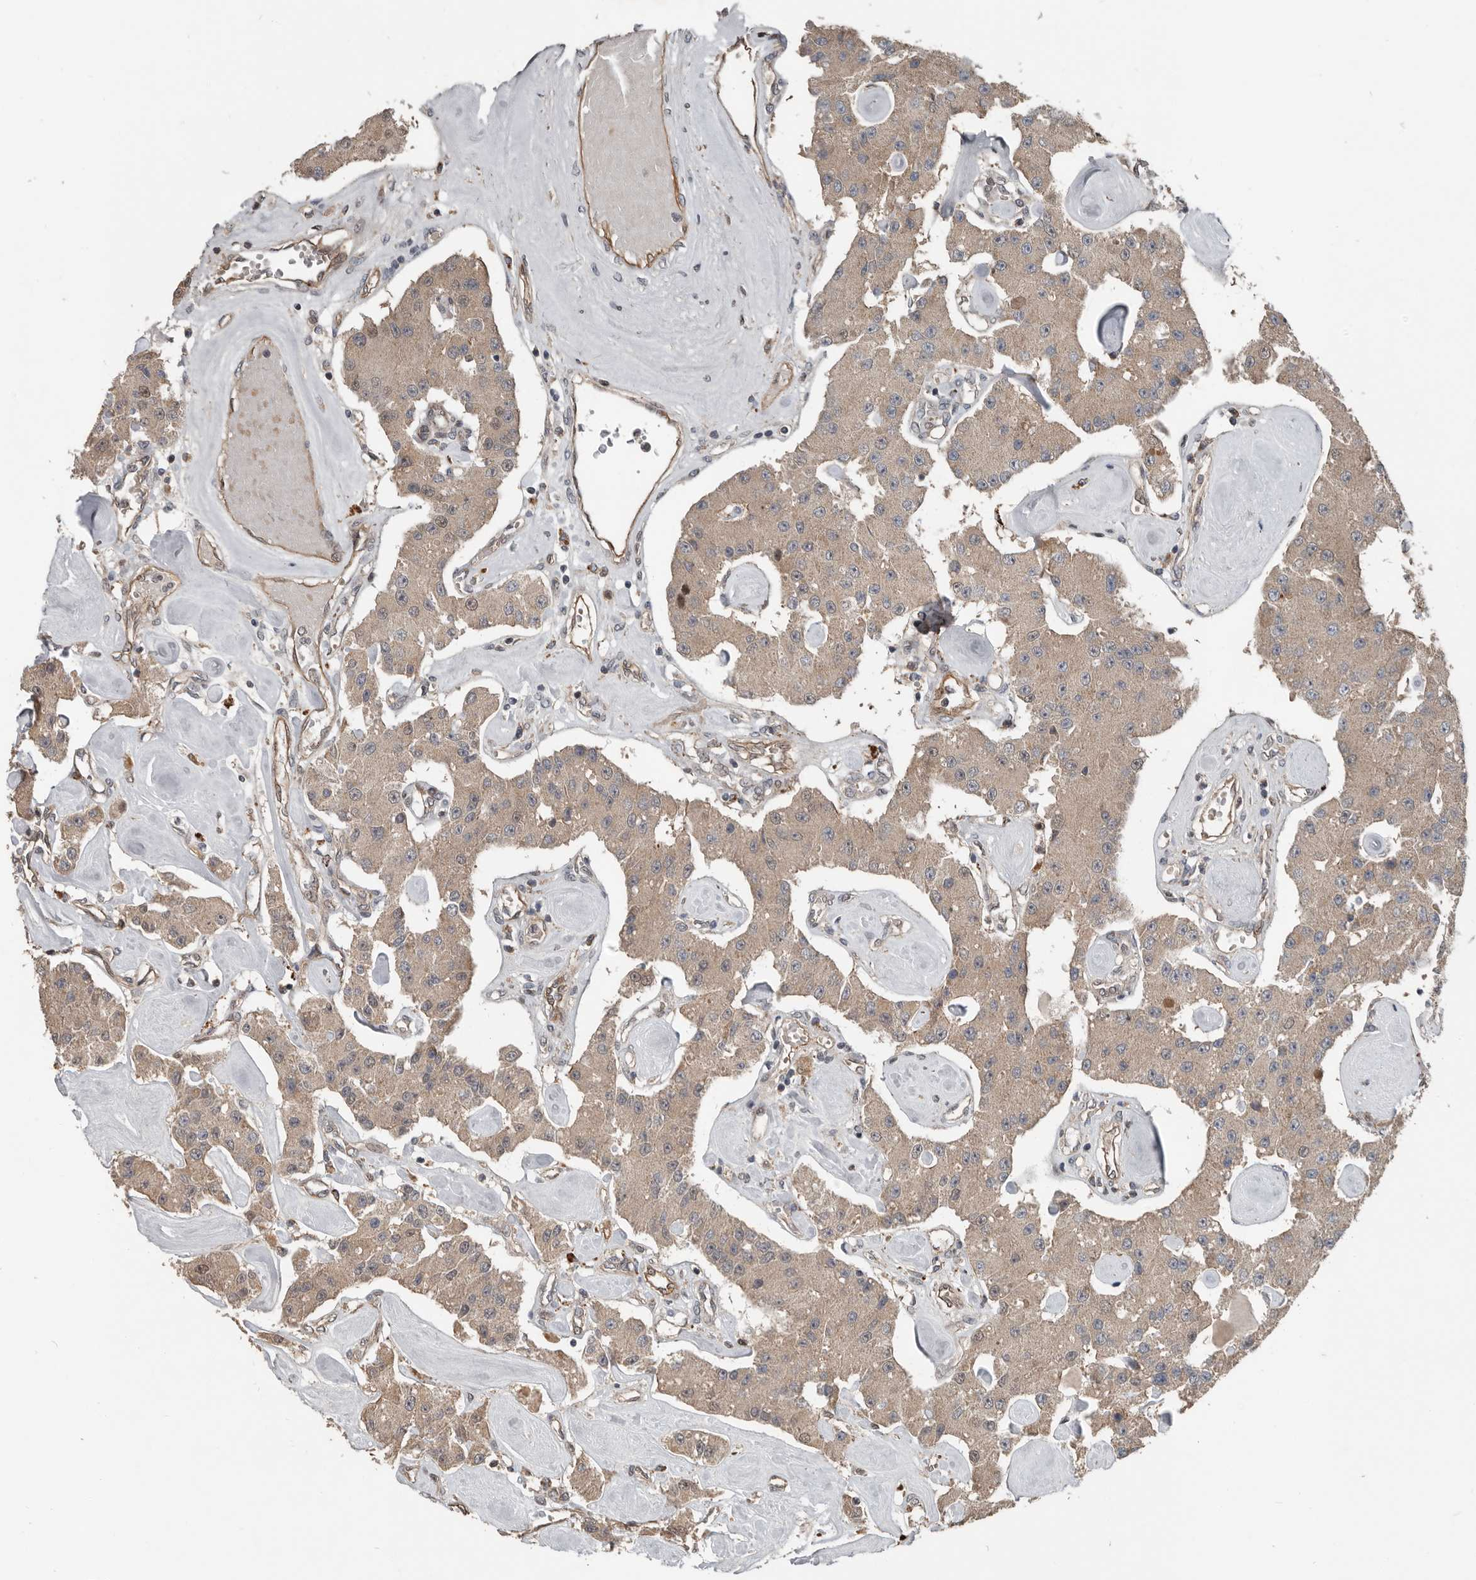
{"staining": {"intensity": "moderate", "quantity": ">75%", "location": "cytoplasmic/membranous"}, "tissue": "carcinoid", "cell_type": "Tumor cells", "image_type": "cancer", "snomed": [{"axis": "morphology", "description": "Carcinoid, malignant, NOS"}, {"axis": "topography", "description": "Pancreas"}], "caption": "The photomicrograph demonstrates staining of carcinoid, revealing moderate cytoplasmic/membranous protein expression (brown color) within tumor cells.", "gene": "YOD1", "patient": {"sex": "male", "age": 41}}